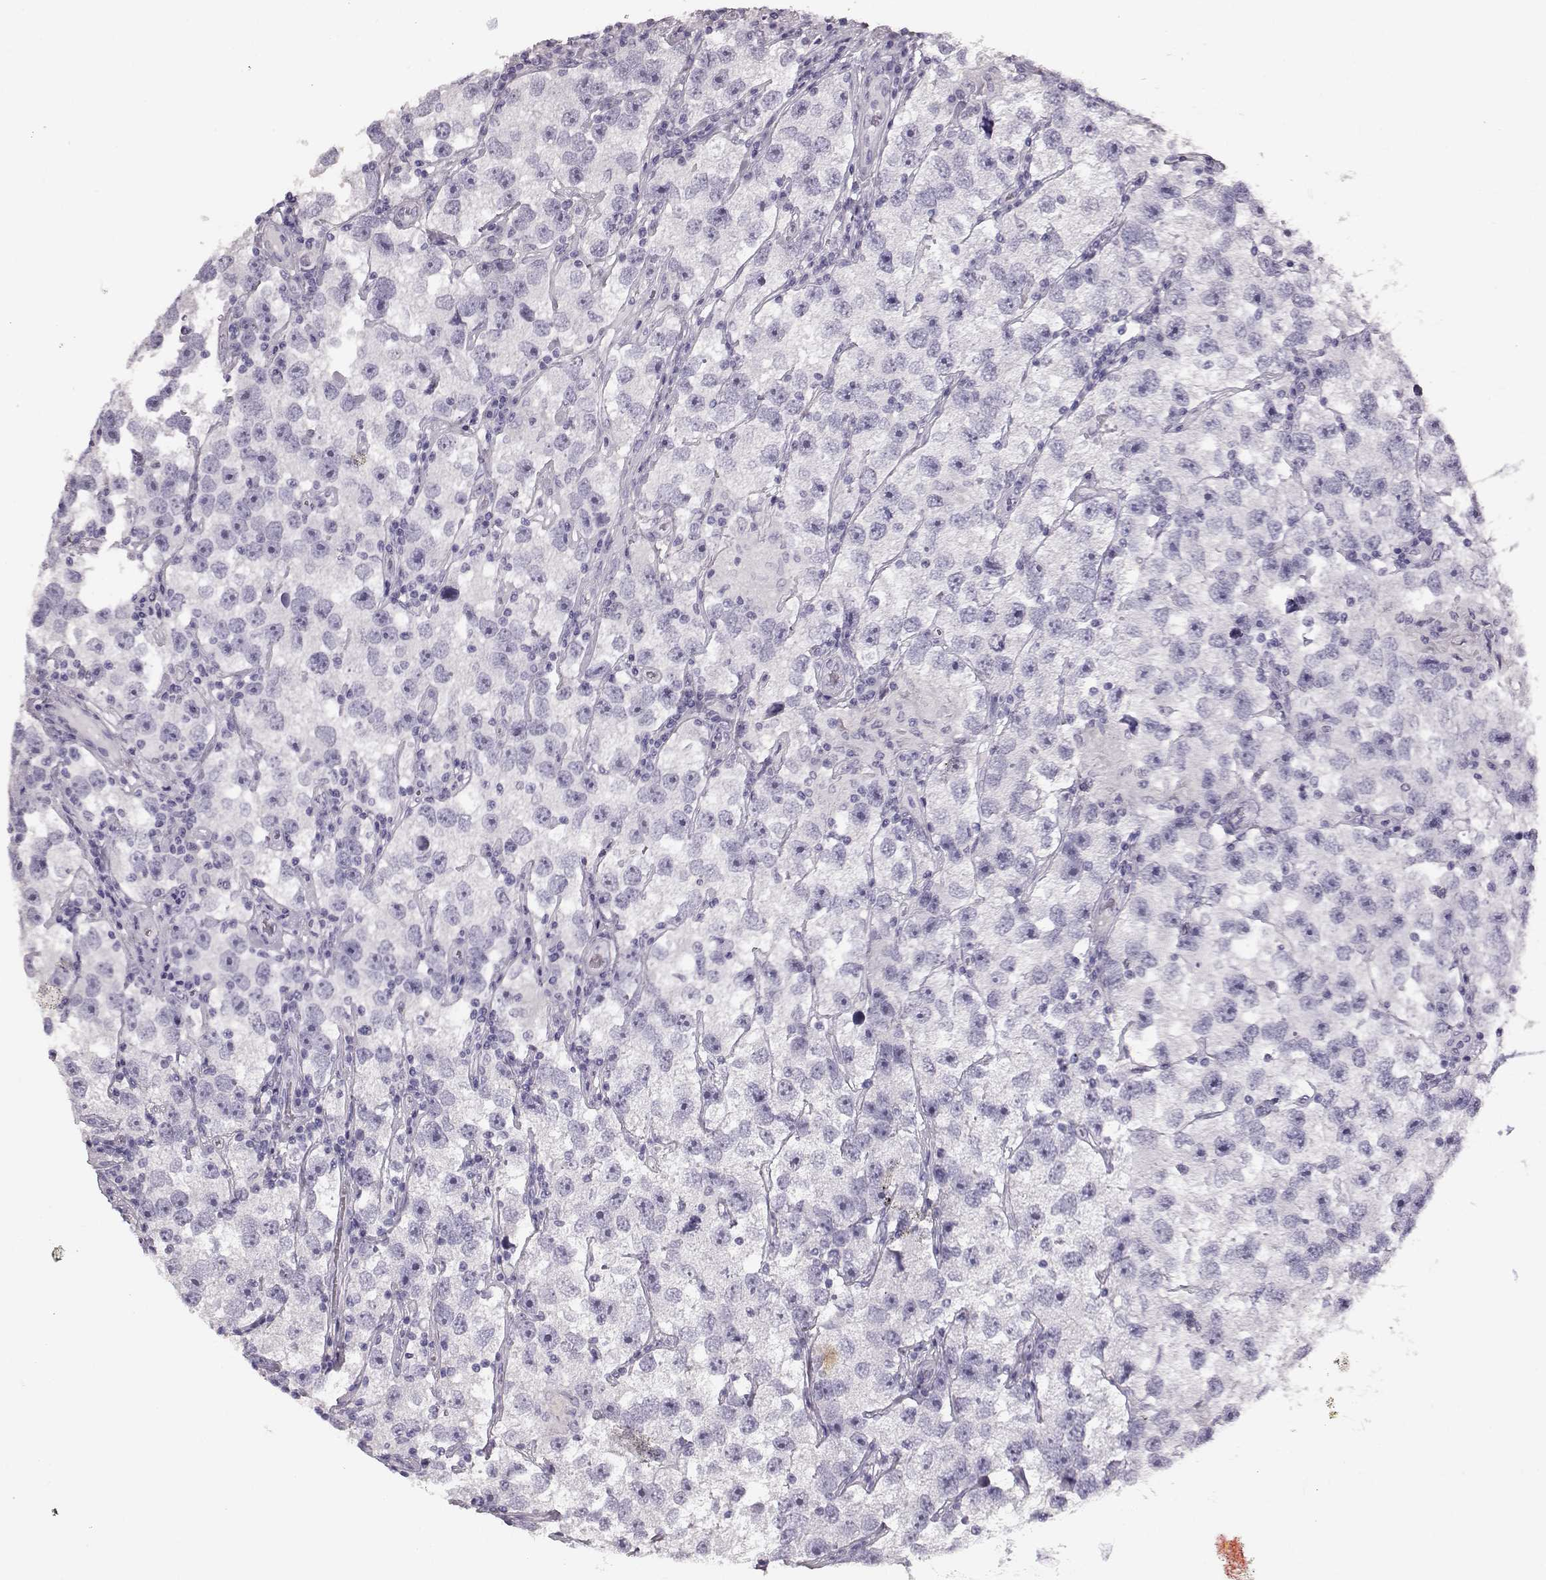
{"staining": {"intensity": "negative", "quantity": "none", "location": "none"}, "tissue": "testis cancer", "cell_type": "Tumor cells", "image_type": "cancer", "snomed": [{"axis": "morphology", "description": "Seminoma, NOS"}, {"axis": "topography", "description": "Testis"}], "caption": "IHC histopathology image of neoplastic tissue: human seminoma (testis) stained with DAB shows no significant protein positivity in tumor cells. Nuclei are stained in blue.", "gene": "NPTXR", "patient": {"sex": "male", "age": 26}}